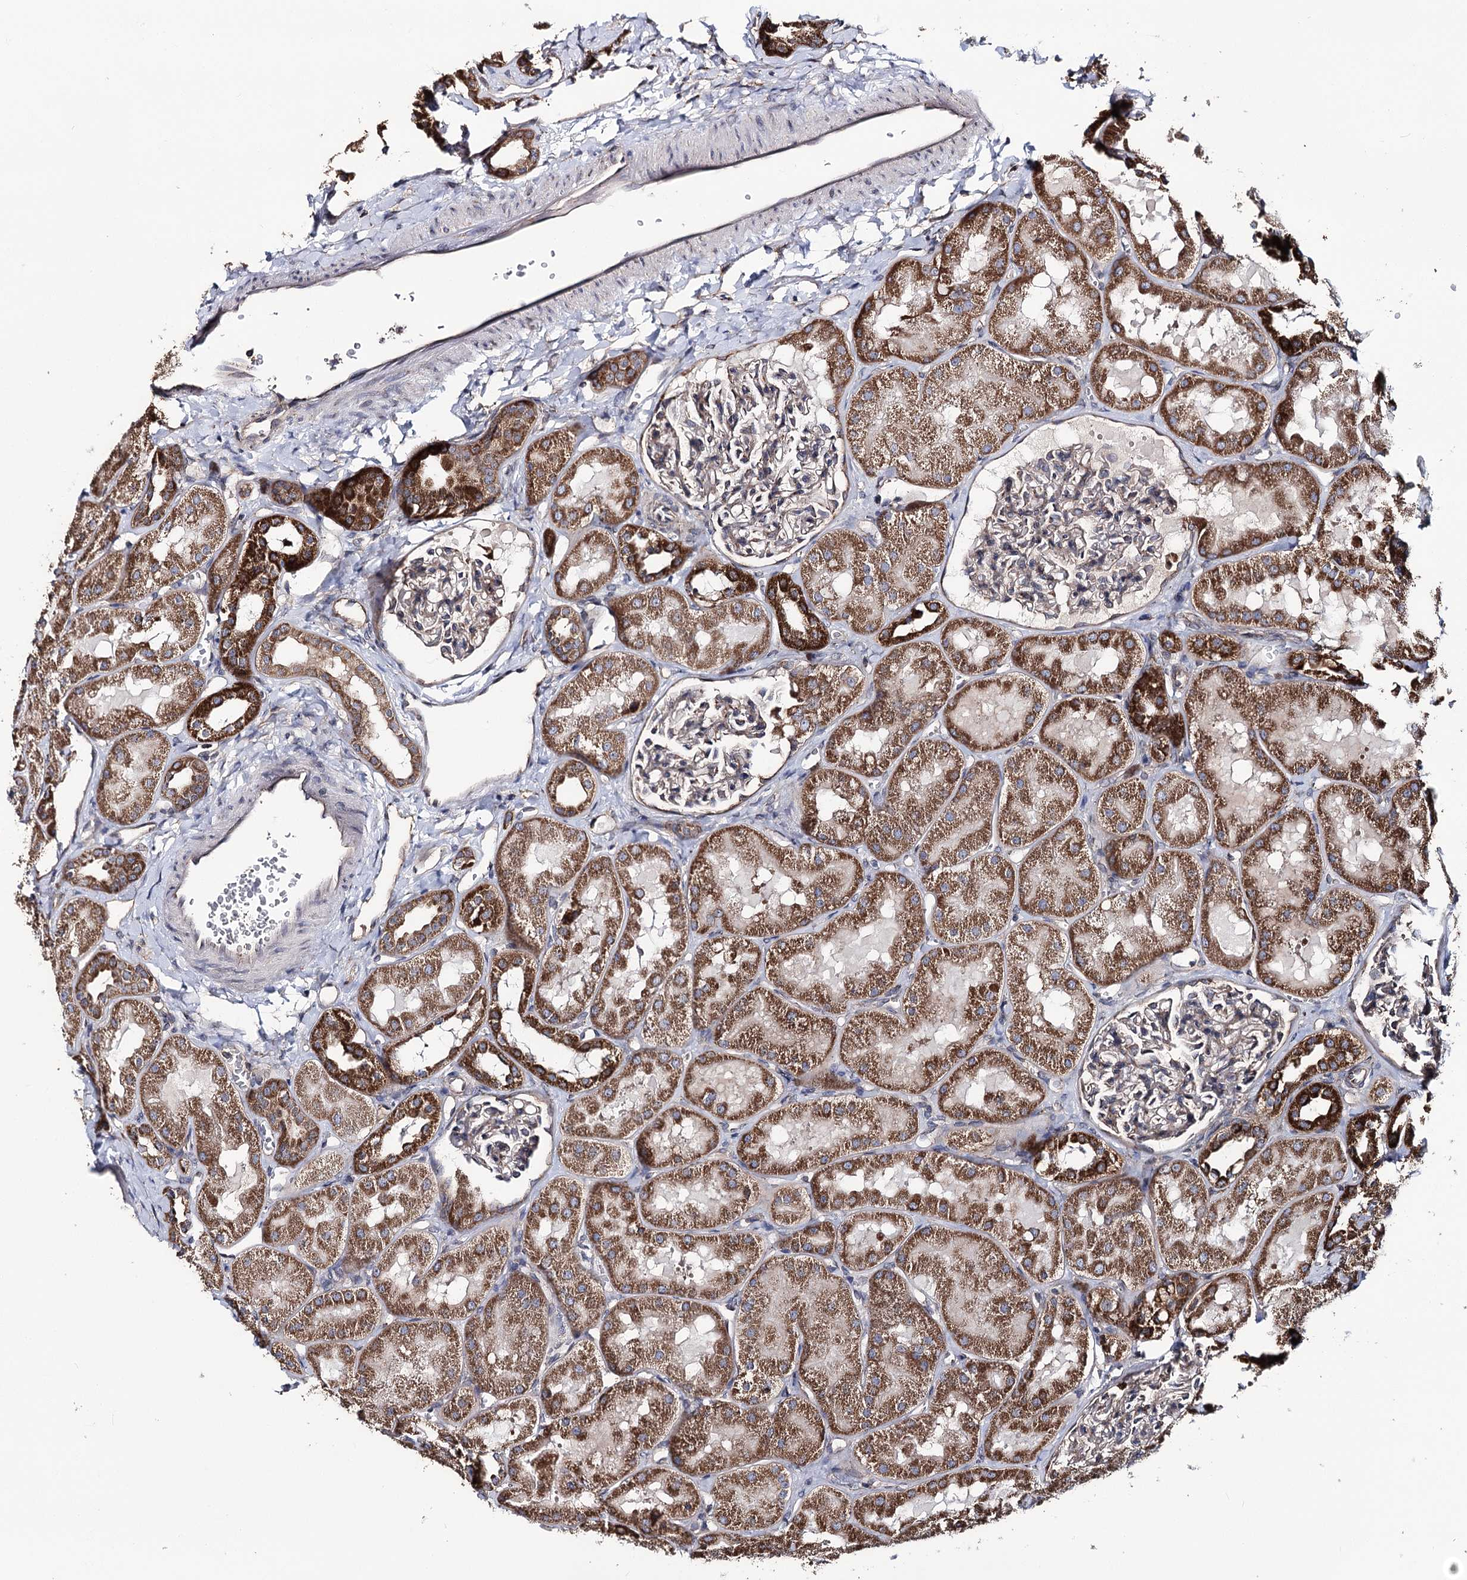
{"staining": {"intensity": "negative", "quantity": "none", "location": "none"}, "tissue": "kidney", "cell_type": "Cells in glomeruli", "image_type": "normal", "snomed": [{"axis": "morphology", "description": "Normal tissue, NOS"}, {"axis": "topography", "description": "Kidney"}, {"axis": "topography", "description": "Urinary bladder"}], "caption": "The image reveals no significant staining in cells in glomeruli of kidney. (Brightfield microscopy of DAB (3,3'-diaminobenzidine) IHC at high magnification).", "gene": "MSANTD2", "patient": {"sex": "male", "age": 16}}